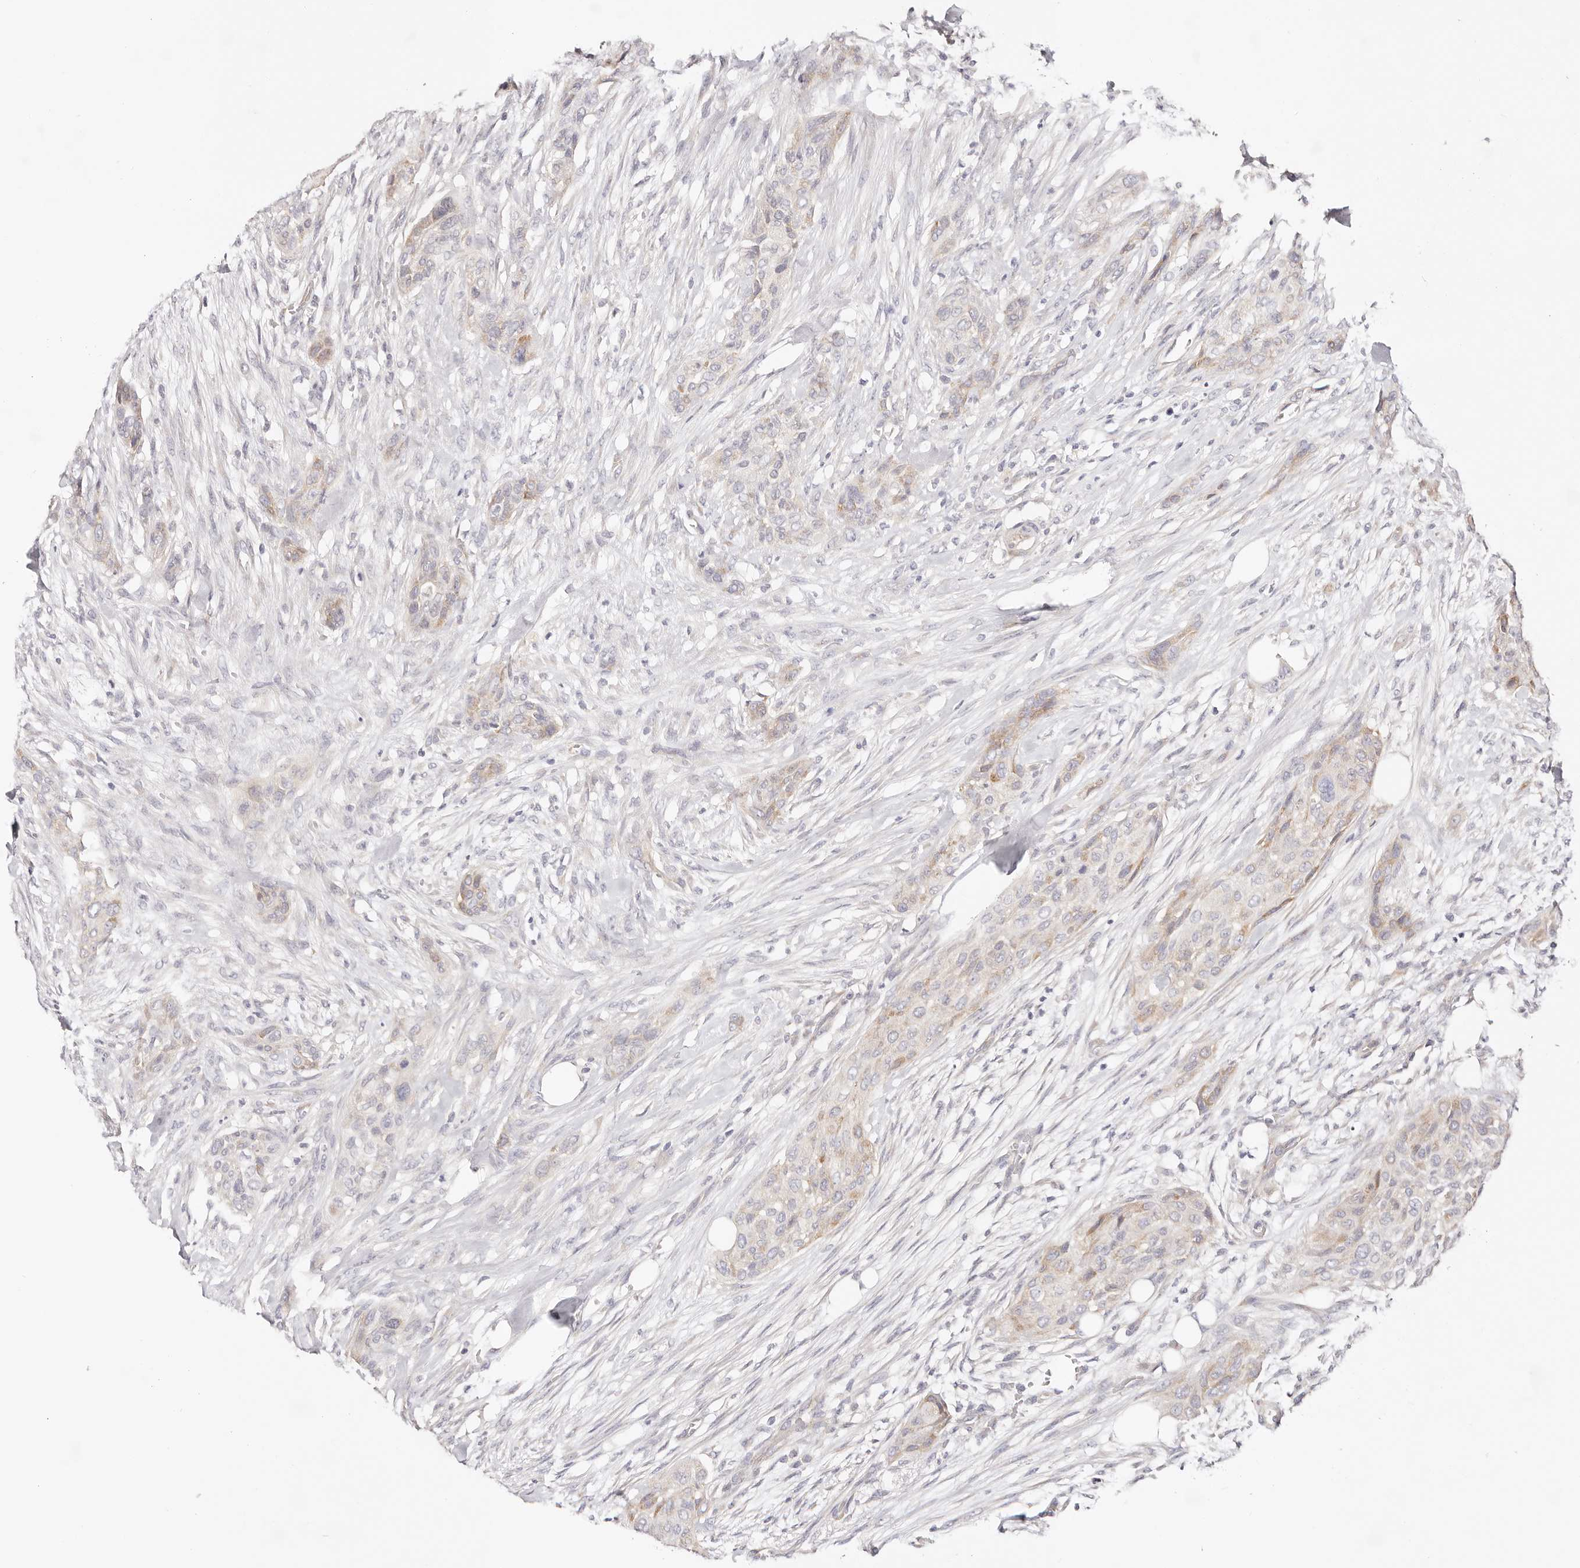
{"staining": {"intensity": "weak", "quantity": "<25%", "location": "cytoplasmic/membranous"}, "tissue": "urothelial cancer", "cell_type": "Tumor cells", "image_type": "cancer", "snomed": [{"axis": "morphology", "description": "Urothelial carcinoma, High grade"}, {"axis": "topography", "description": "Urinary bladder"}], "caption": "This is a image of immunohistochemistry staining of urothelial carcinoma (high-grade), which shows no staining in tumor cells. (DAB IHC with hematoxylin counter stain).", "gene": "GNA13", "patient": {"sex": "male", "age": 35}}